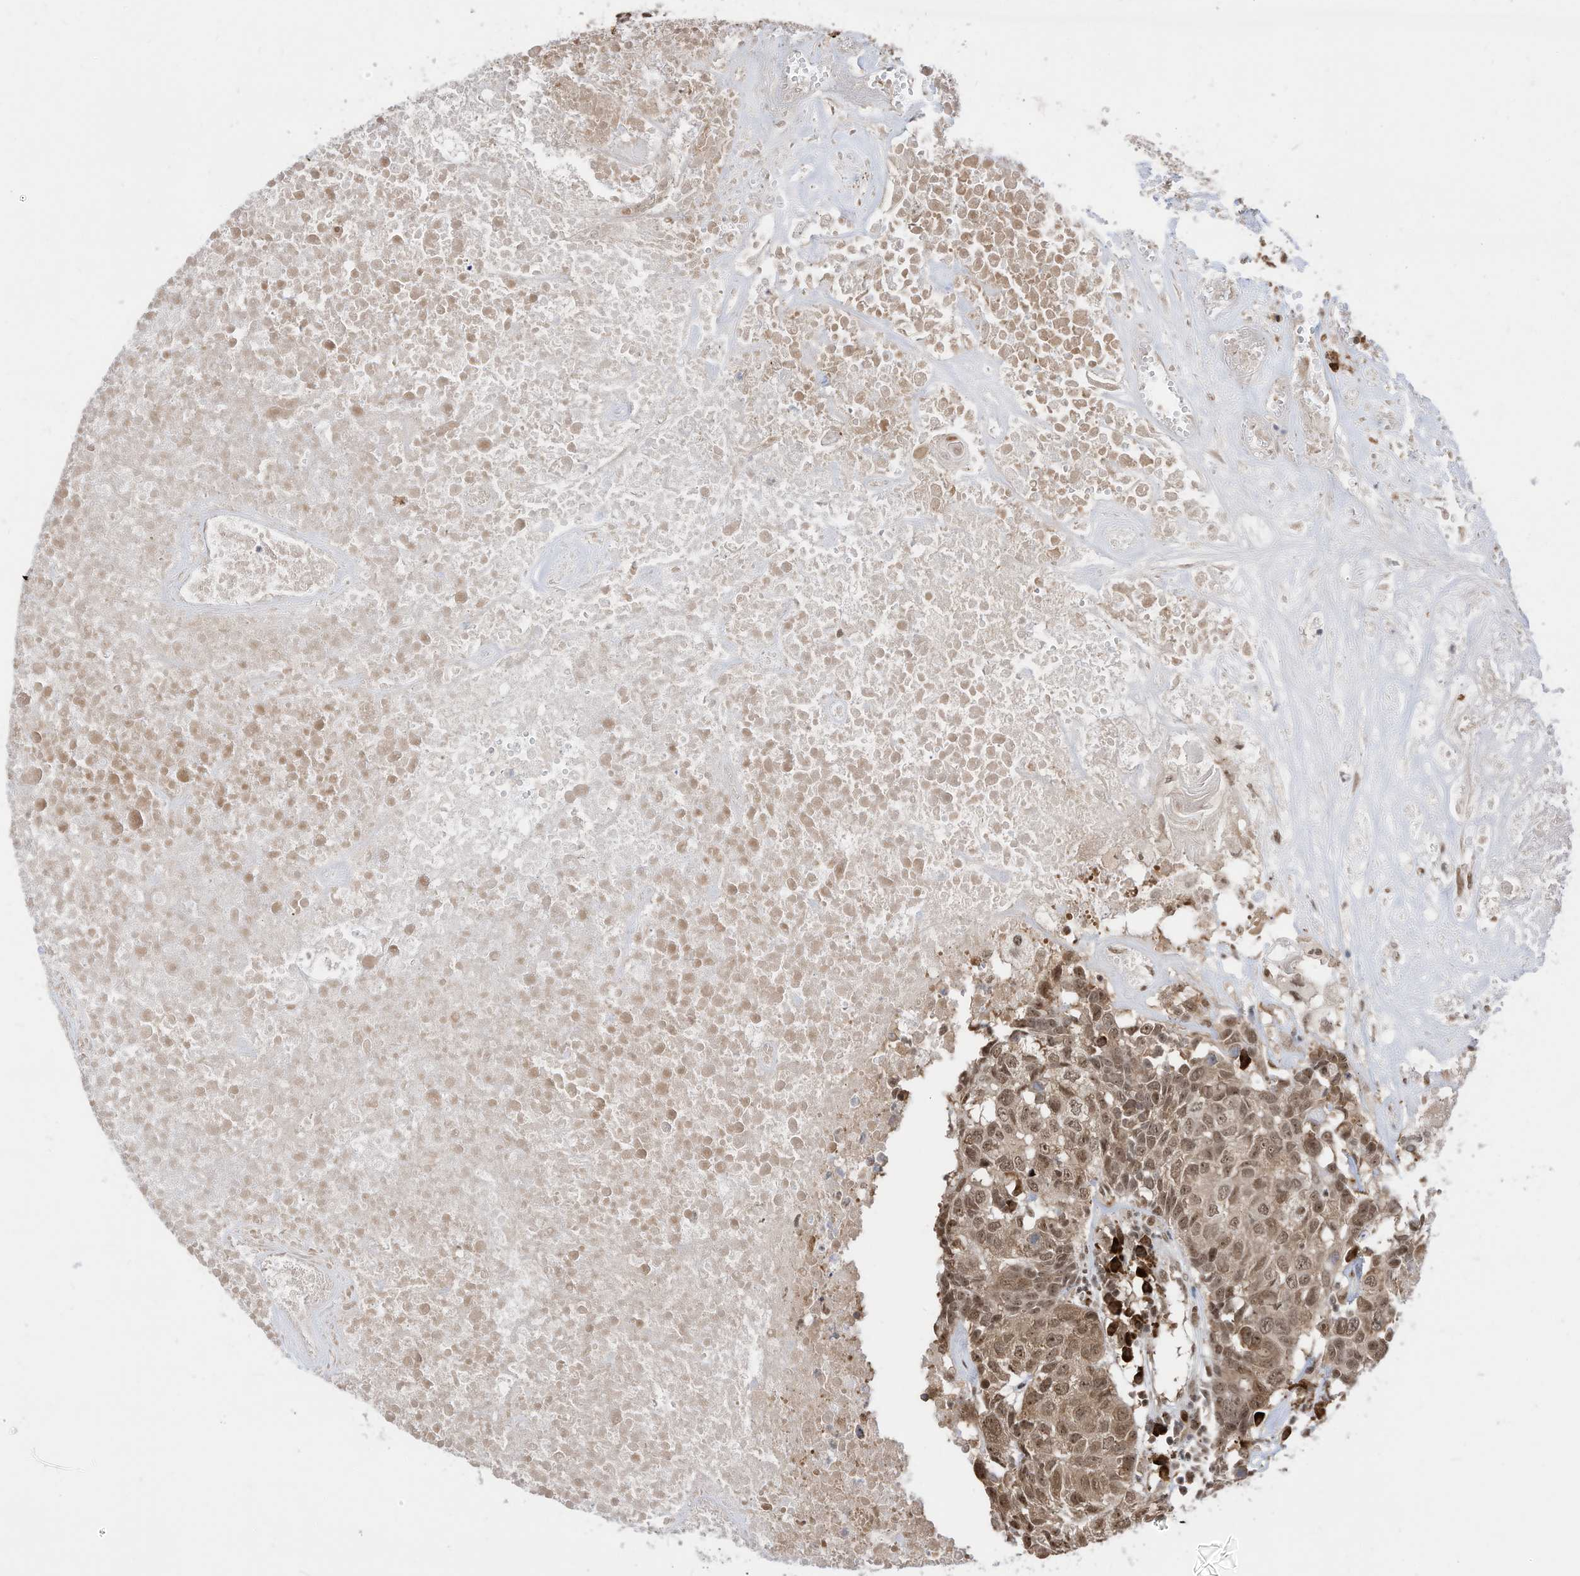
{"staining": {"intensity": "moderate", "quantity": ">75%", "location": "cytoplasmic/membranous,nuclear"}, "tissue": "head and neck cancer", "cell_type": "Tumor cells", "image_type": "cancer", "snomed": [{"axis": "morphology", "description": "Squamous cell carcinoma, NOS"}, {"axis": "topography", "description": "Head-Neck"}], "caption": "Protein expression analysis of head and neck squamous cell carcinoma exhibits moderate cytoplasmic/membranous and nuclear staining in approximately >75% of tumor cells.", "gene": "ZNF195", "patient": {"sex": "male", "age": 66}}